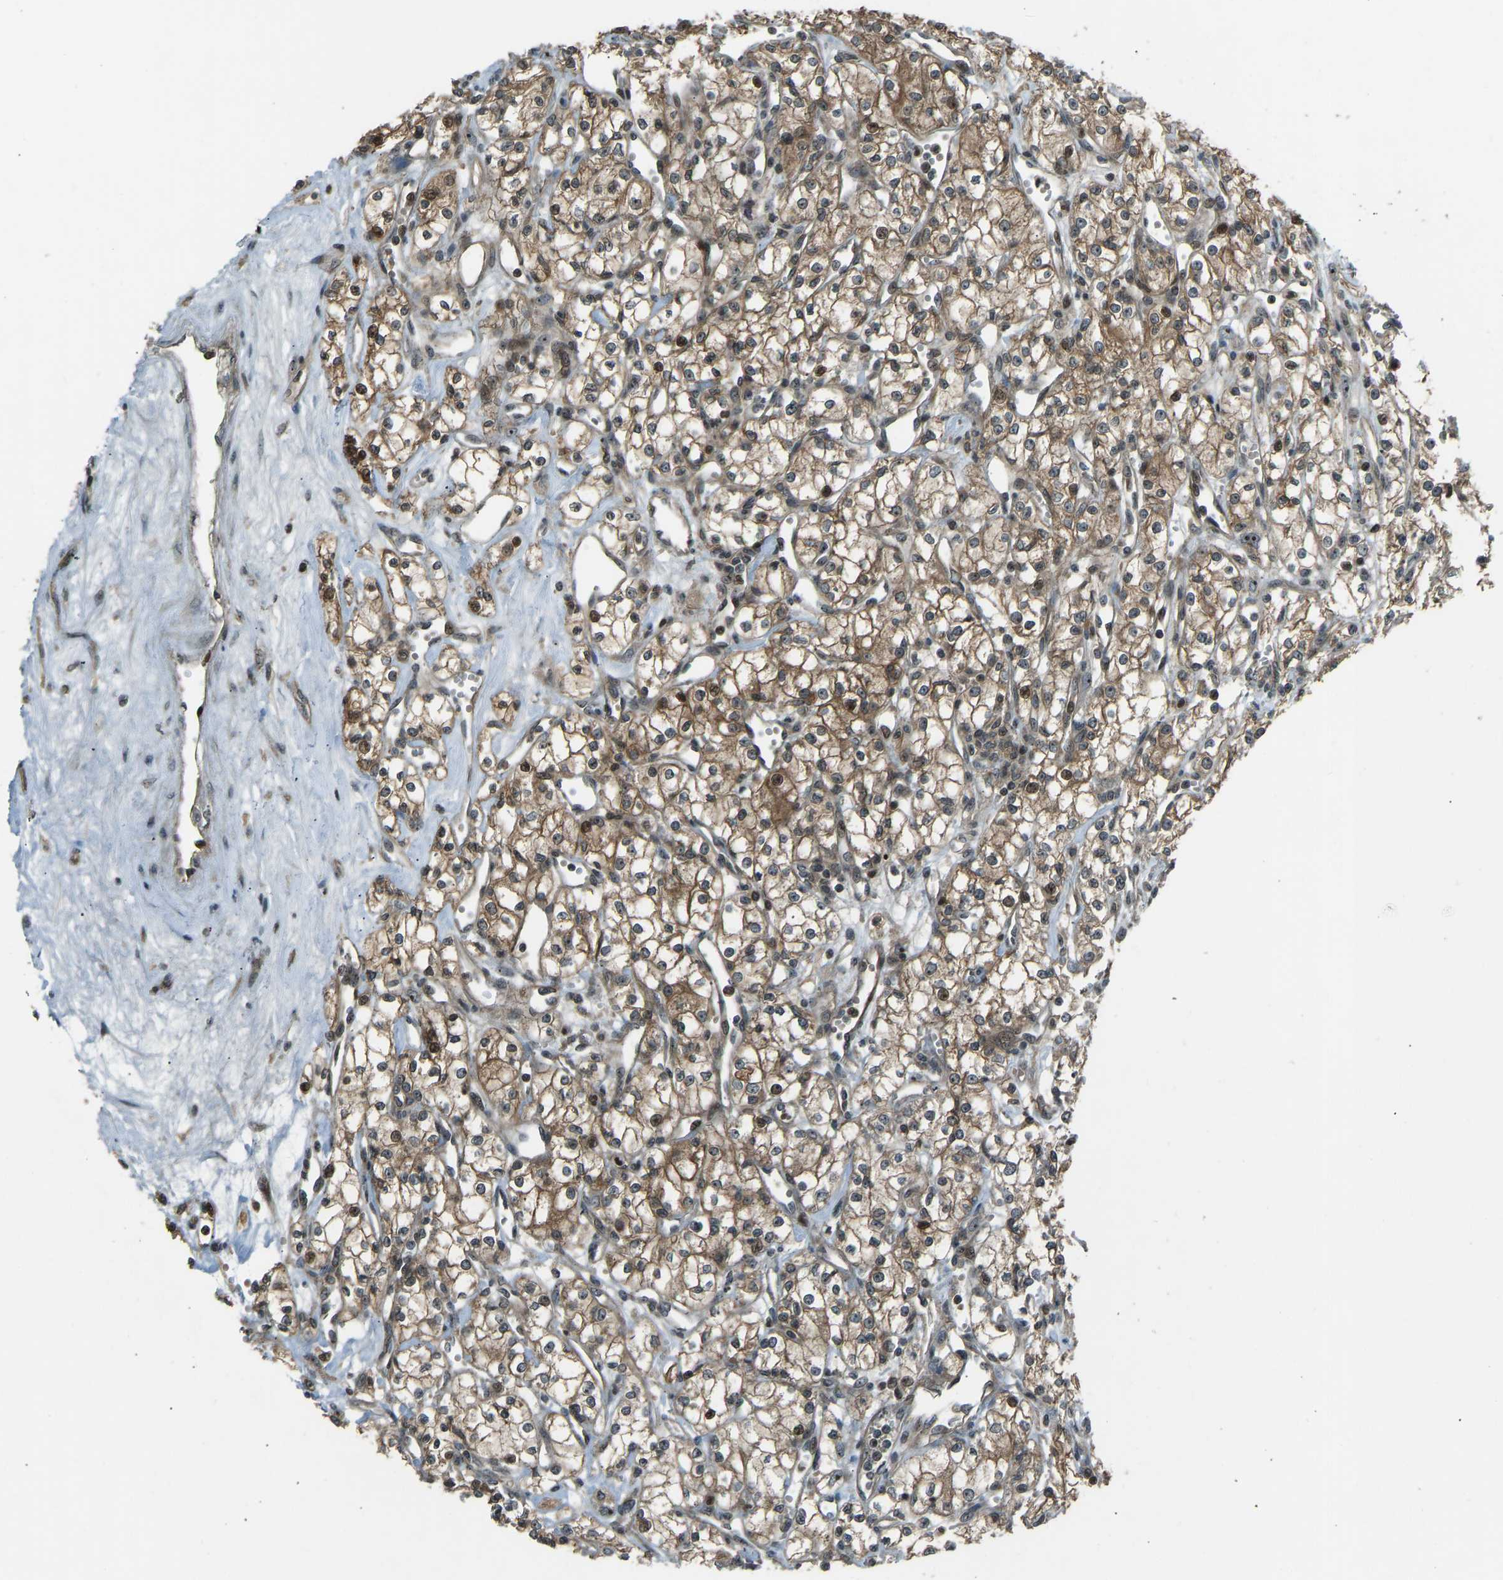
{"staining": {"intensity": "moderate", "quantity": ">75%", "location": "cytoplasmic/membranous,nuclear"}, "tissue": "renal cancer", "cell_type": "Tumor cells", "image_type": "cancer", "snomed": [{"axis": "morphology", "description": "Adenocarcinoma, NOS"}, {"axis": "topography", "description": "Kidney"}], "caption": "A brown stain labels moderate cytoplasmic/membranous and nuclear positivity of a protein in human renal adenocarcinoma tumor cells.", "gene": "SVOPL", "patient": {"sex": "male", "age": 59}}